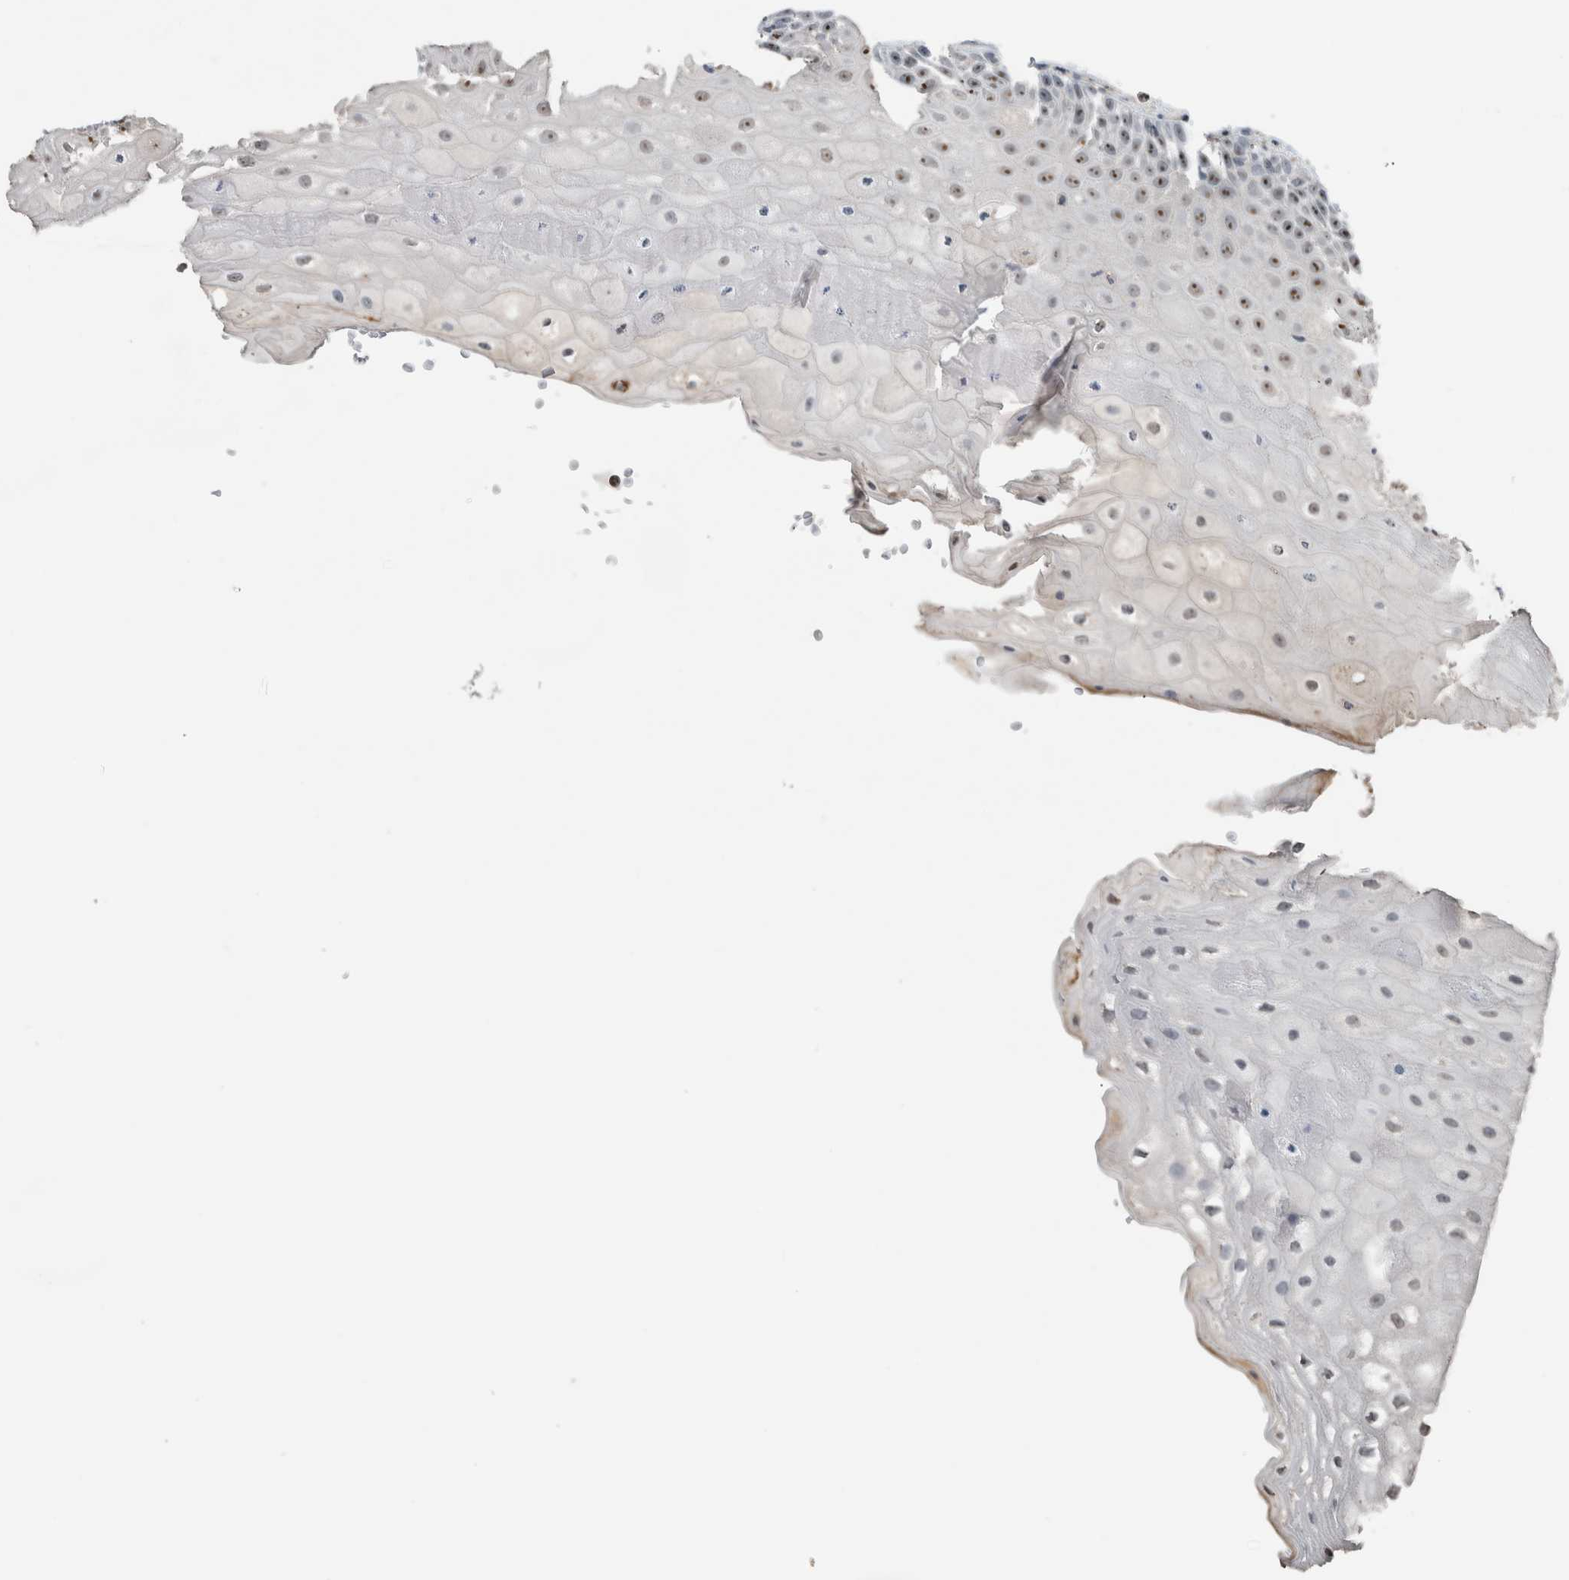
{"staining": {"intensity": "moderate", "quantity": "25%-75%", "location": "nuclear"}, "tissue": "oral mucosa", "cell_type": "Squamous epithelial cells", "image_type": "normal", "snomed": [{"axis": "morphology", "description": "Normal tissue, NOS"}, {"axis": "topography", "description": "Oral tissue"}], "caption": "A brown stain labels moderate nuclear staining of a protein in squamous epithelial cells of normal oral mucosa. (IHC, brightfield microscopy, high magnification).", "gene": "RPF1", "patient": {"sex": "female", "age": 76}}